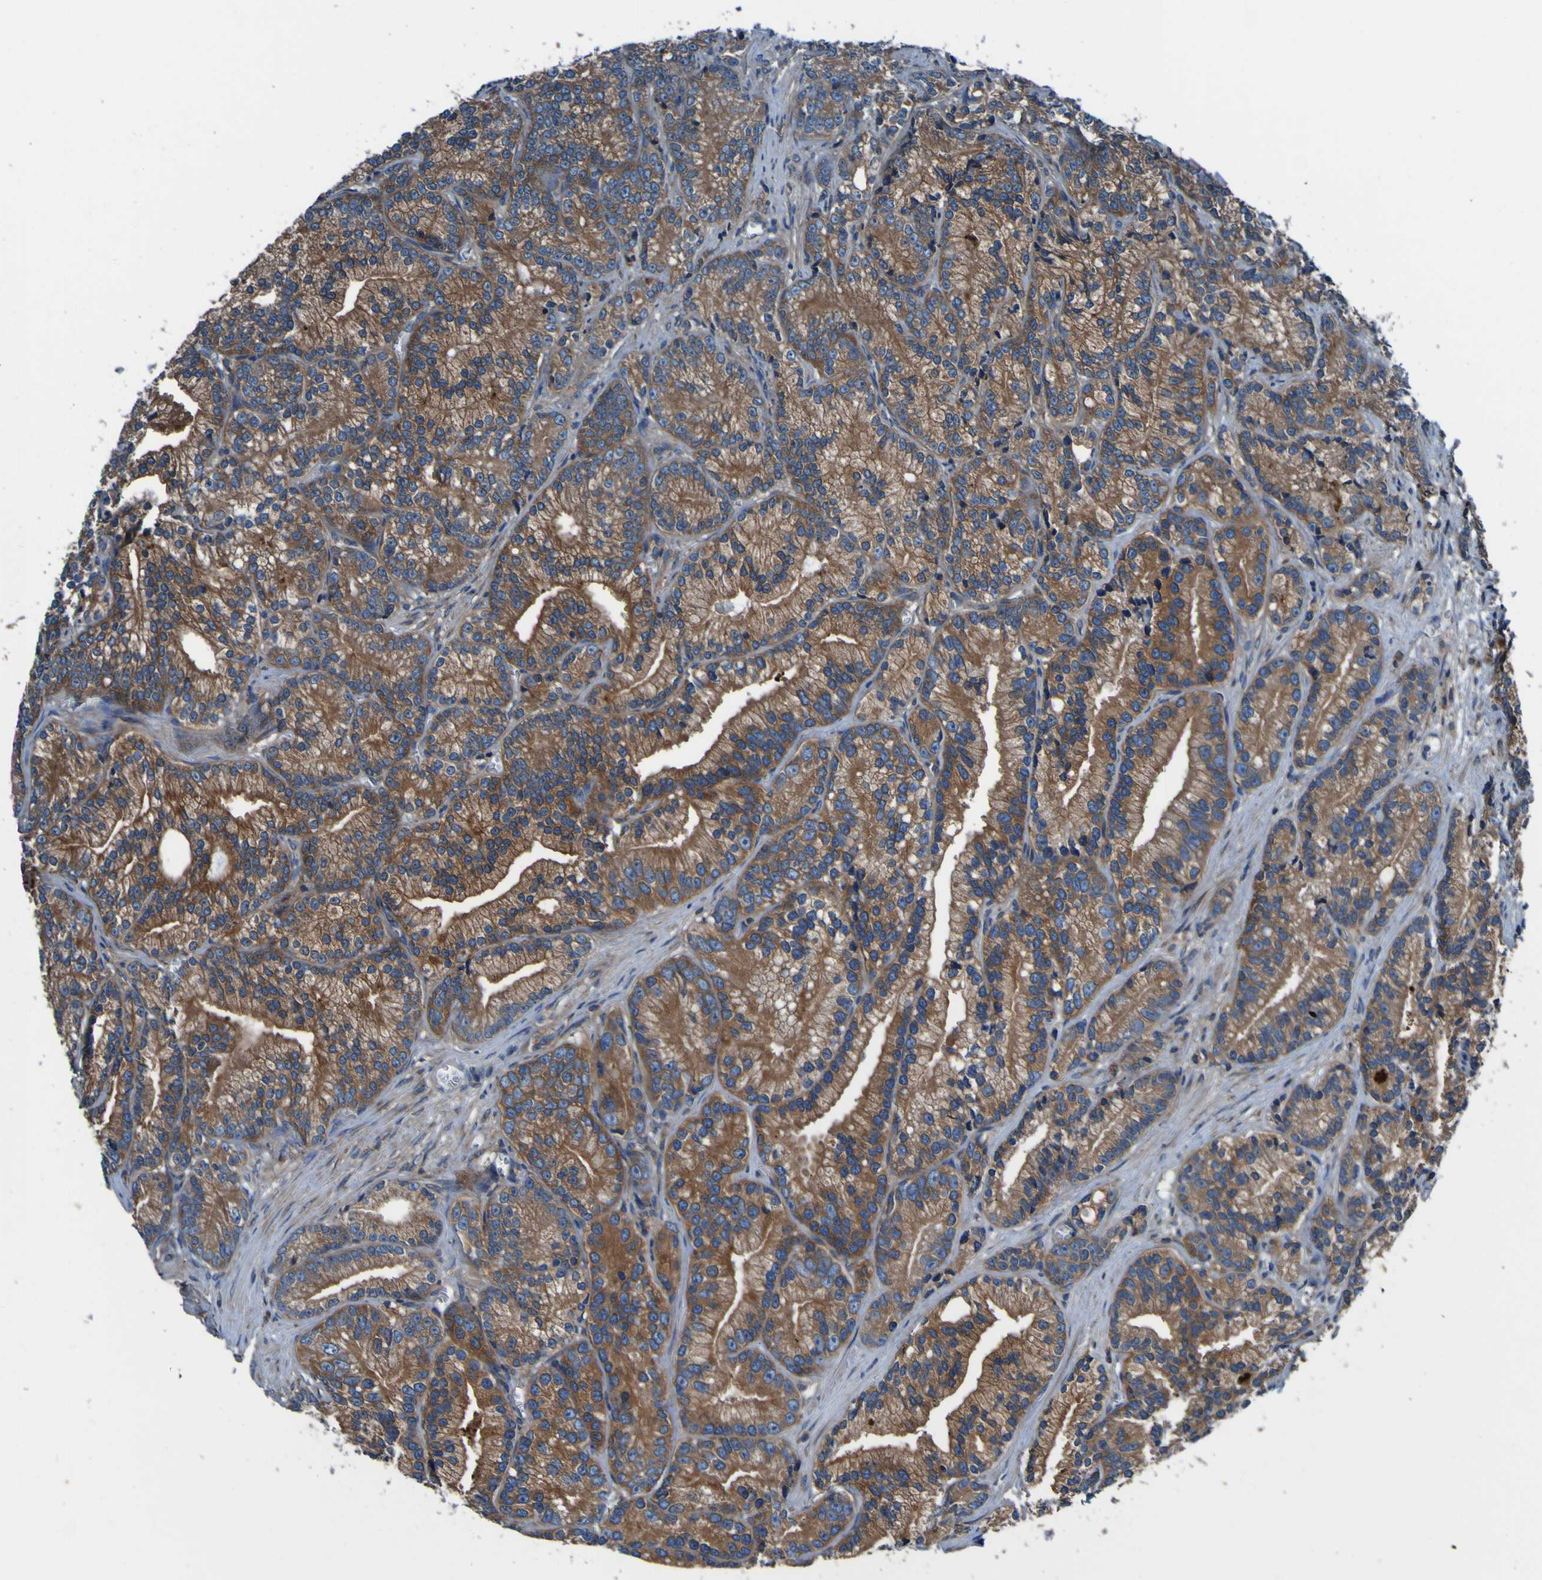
{"staining": {"intensity": "moderate", "quantity": ">75%", "location": "cytoplasmic/membranous"}, "tissue": "prostate cancer", "cell_type": "Tumor cells", "image_type": "cancer", "snomed": [{"axis": "morphology", "description": "Adenocarcinoma, Low grade"}, {"axis": "topography", "description": "Prostate"}], "caption": "Adenocarcinoma (low-grade) (prostate) stained for a protein exhibits moderate cytoplasmic/membranous positivity in tumor cells.", "gene": "RAB5B", "patient": {"sex": "male", "age": 89}}